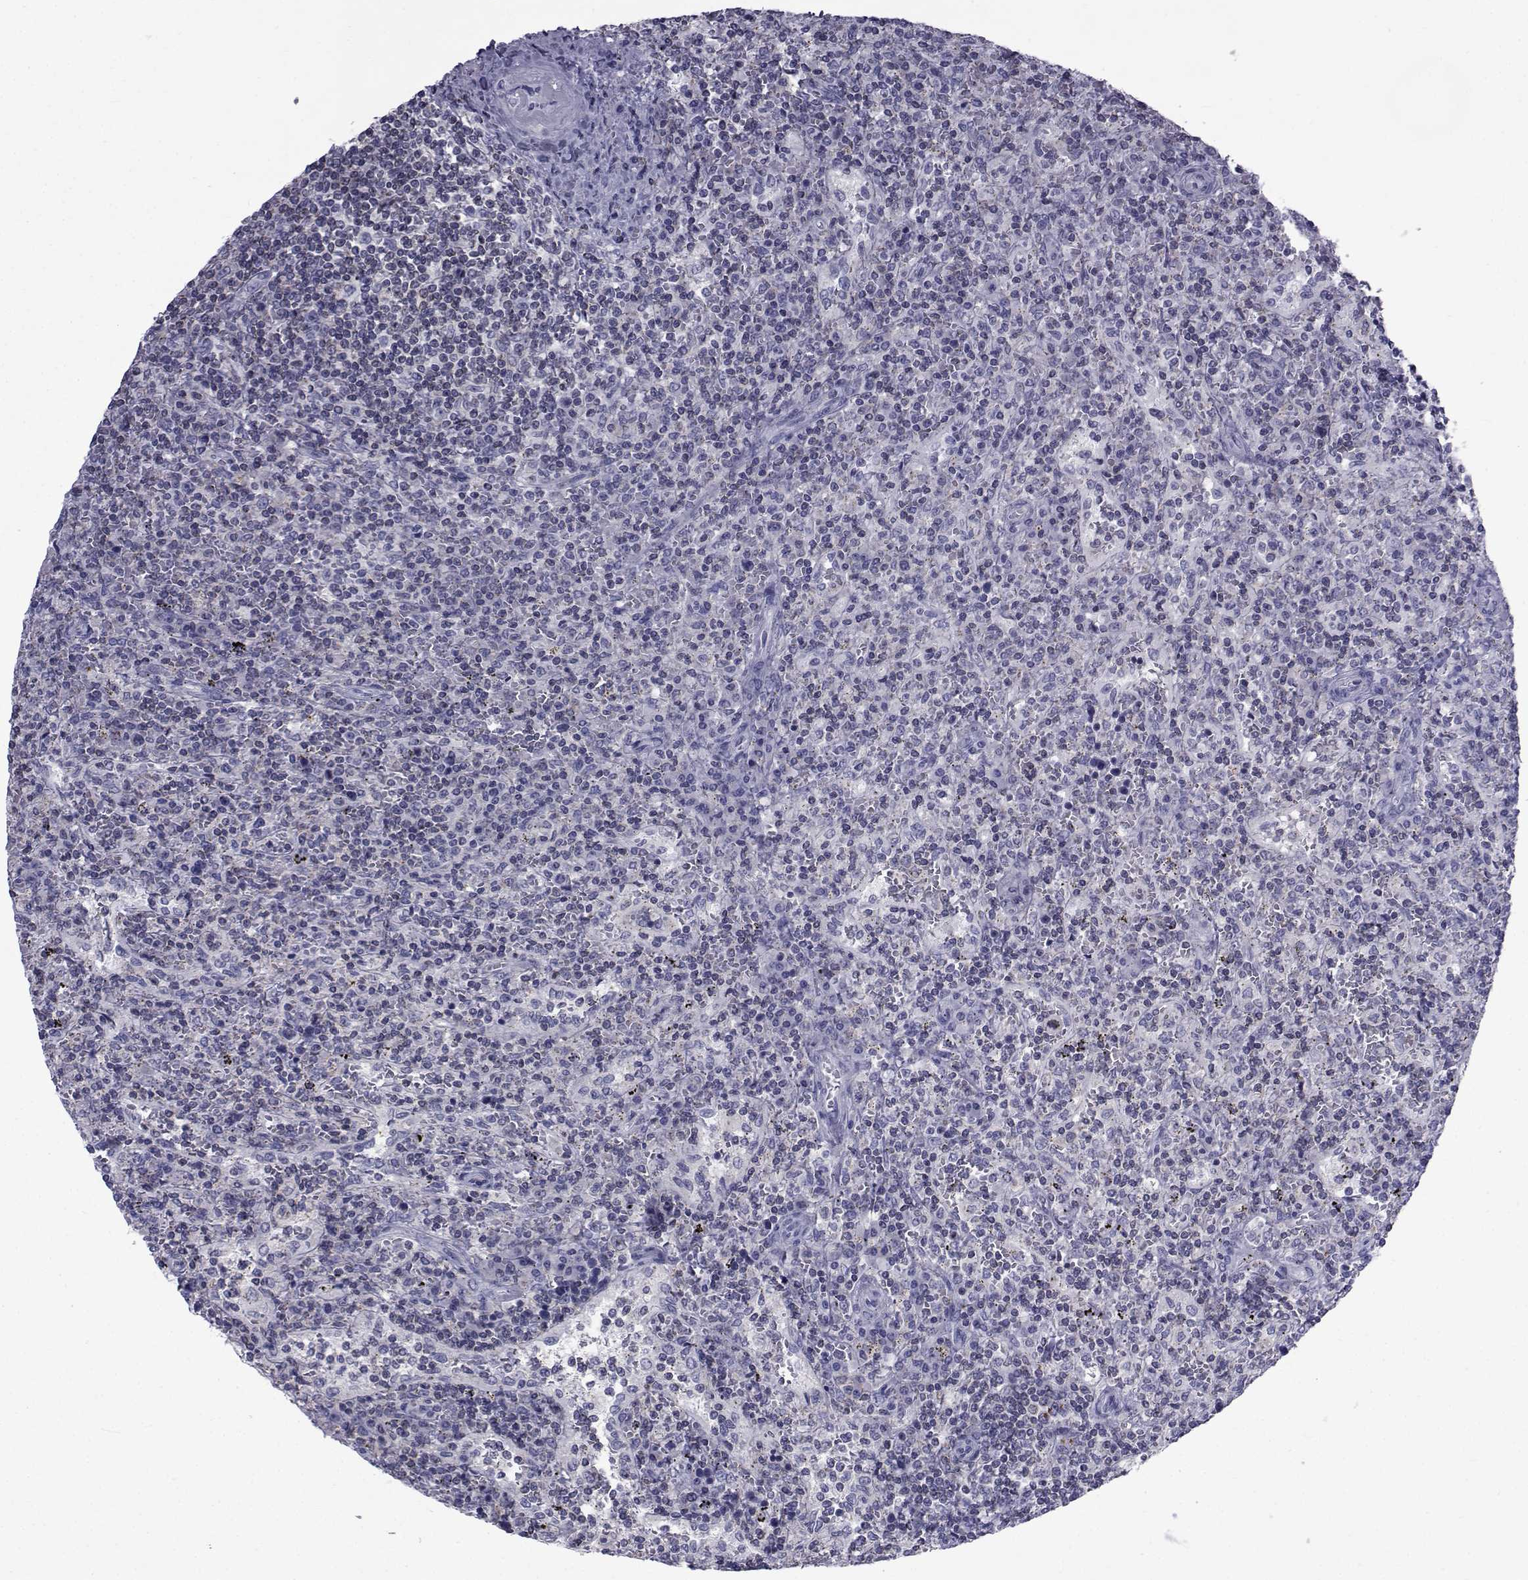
{"staining": {"intensity": "negative", "quantity": "none", "location": "none"}, "tissue": "lymphoma", "cell_type": "Tumor cells", "image_type": "cancer", "snomed": [{"axis": "morphology", "description": "Malignant lymphoma, non-Hodgkin's type, Low grade"}, {"axis": "topography", "description": "Spleen"}], "caption": "High power microscopy histopathology image of an immunohistochemistry image of lymphoma, revealing no significant positivity in tumor cells.", "gene": "PDE6H", "patient": {"sex": "male", "age": 62}}